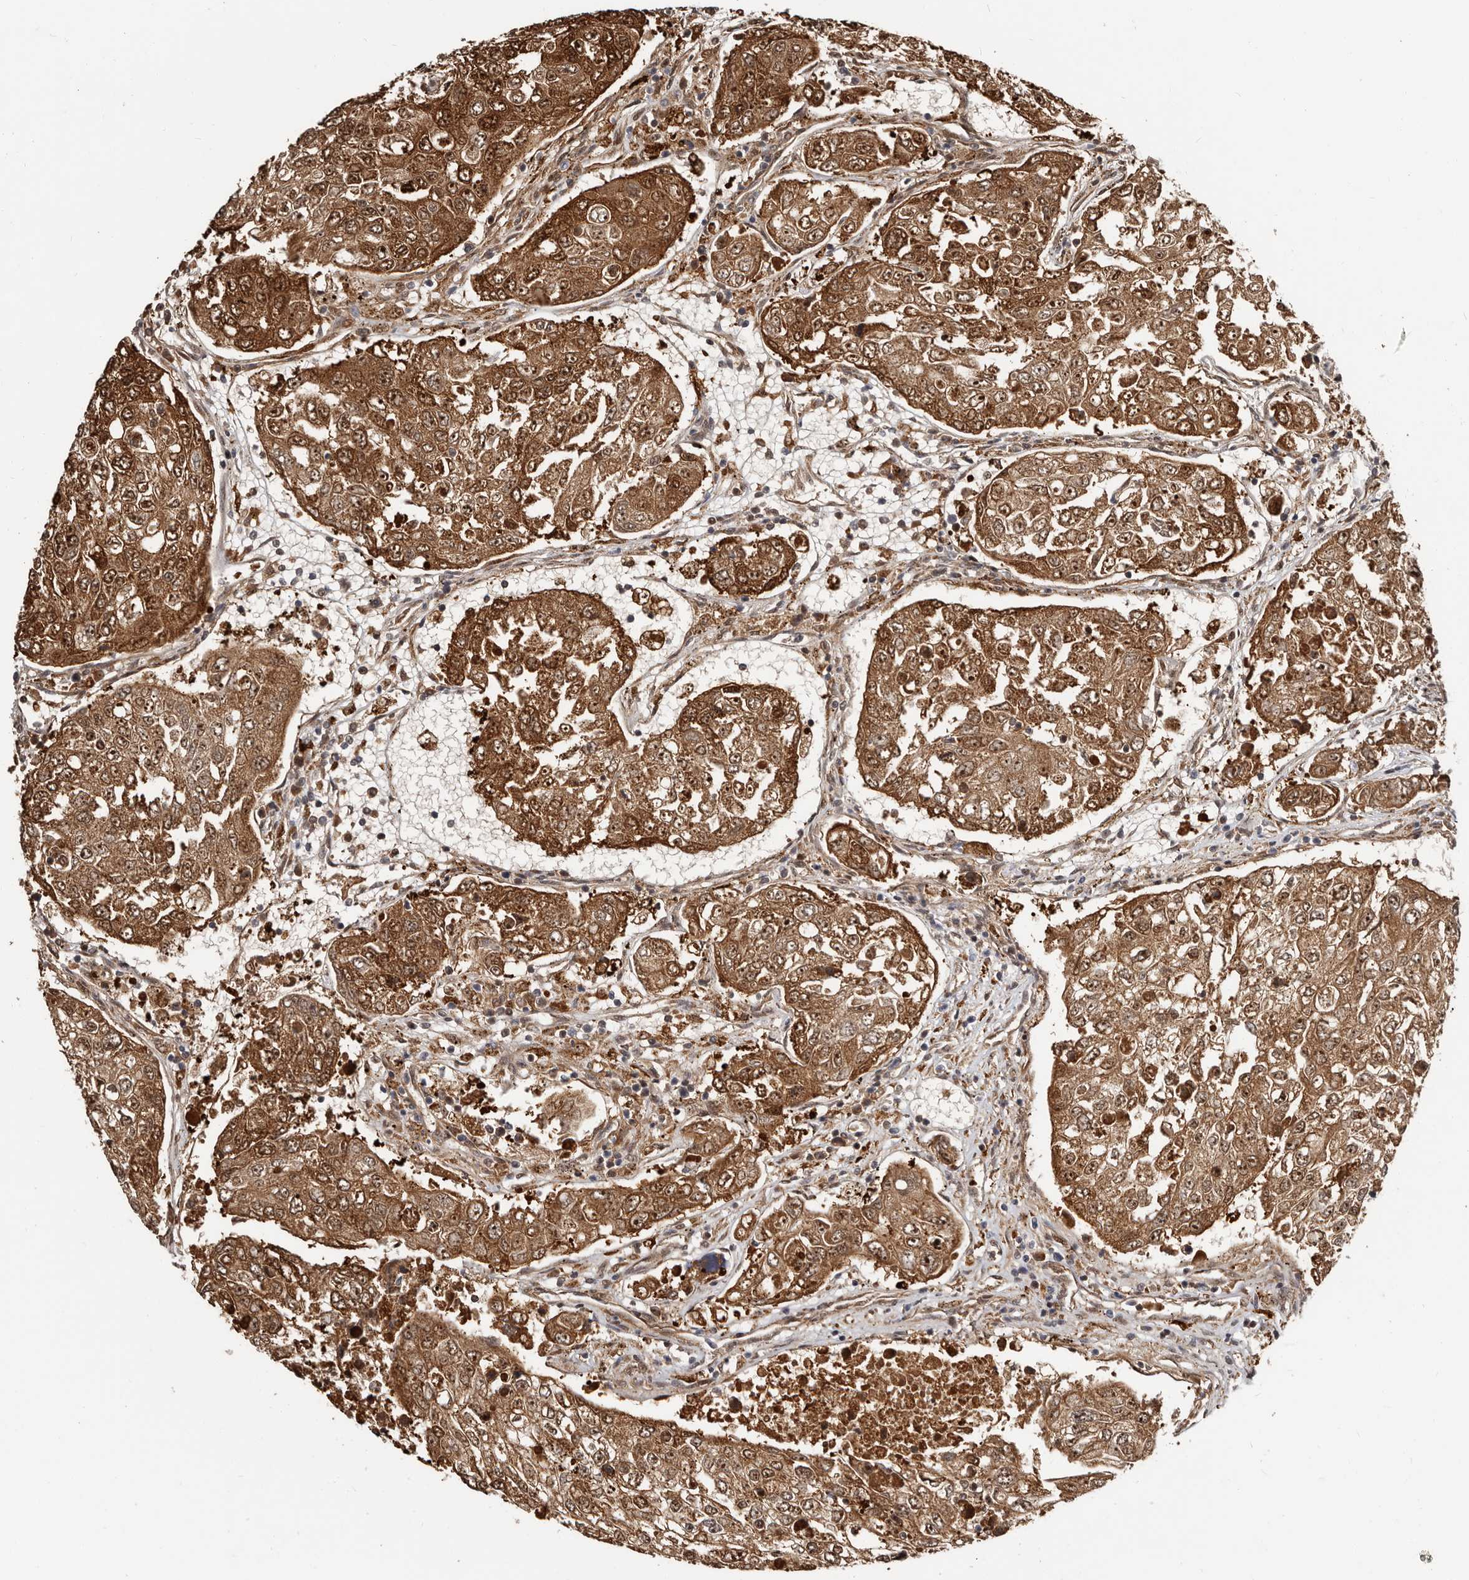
{"staining": {"intensity": "strong", "quantity": ">75%", "location": "cytoplasmic/membranous,nuclear"}, "tissue": "urothelial cancer", "cell_type": "Tumor cells", "image_type": "cancer", "snomed": [{"axis": "morphology", "description": "Urothelial carcinoma, High grade"}, {"axis": "topography", "description": "Lymph node"}, {"axis": "topography", "description": "Urinary bladder"}], "caption": "Immunohistochemical staining of human urothelial carcinoma (high-grade) shows strong cytoplasmic/membranous and nuclear protein positivity in approximately >75% of tumor cells.", "gene": "APOL6", "patient": {"sex": "male", "age": 51}}